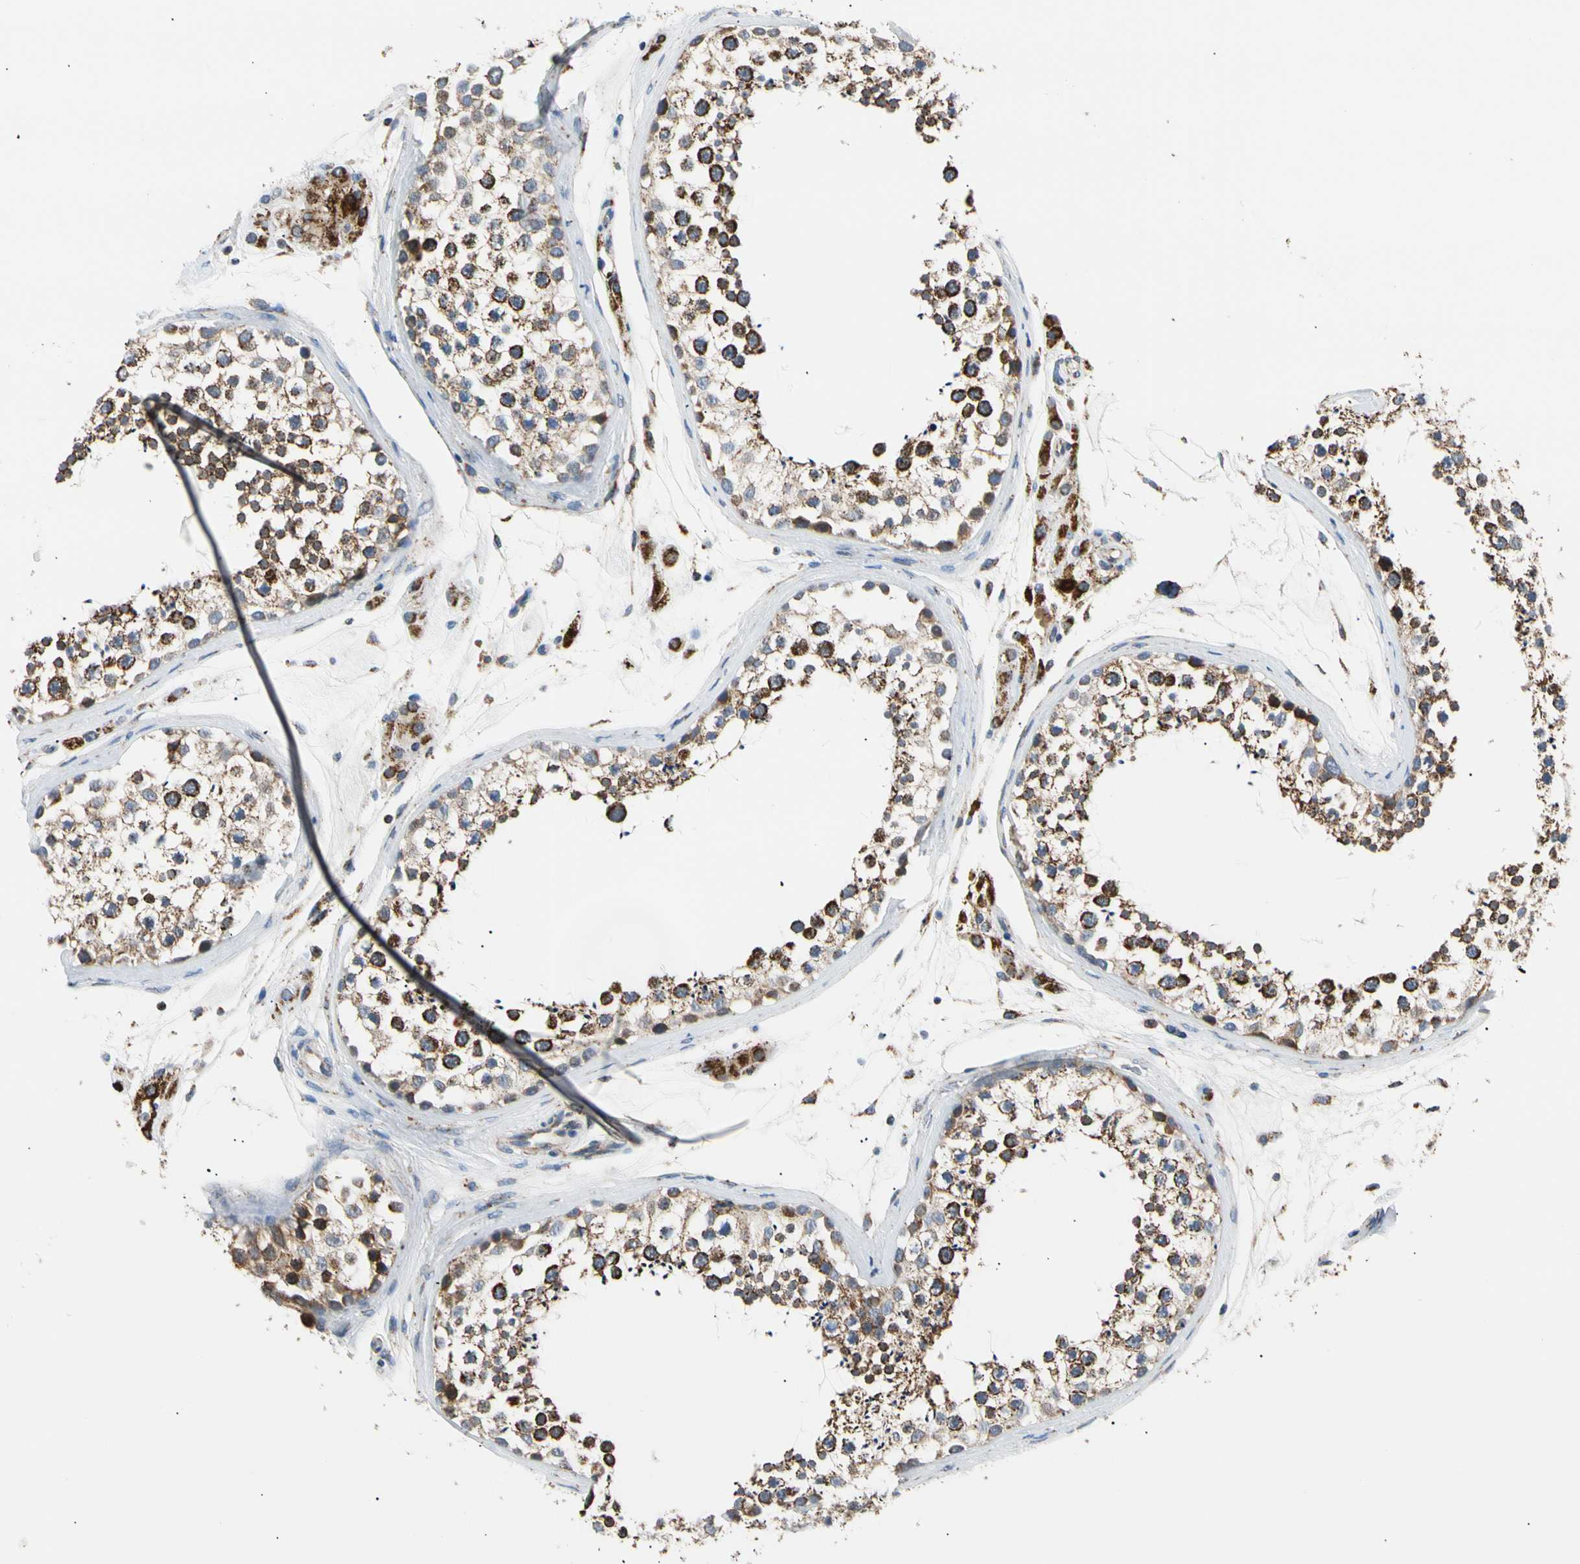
{"staining": {"intensity": "strong", "quantity": ">75%", "location": "cytoplasmic/membranous"}, "tissue": "testis", "cell_type": "Cells in seminiferous ducts", "image_type": "normal", "snomed": [{"axis": "morphology", "description": "Normal tissue, NOS"}, {"axis": "topography", "description": "Testis"}], "caption": "Approximately >75% of cells in seminiferous ducts in normal testis reveal strong cytoplasmic/membranous protein positivity as visualized by brown immunohistochemical staining.", "gene": "ACAT1", "patient": {"sex": "male", "age": 46}}